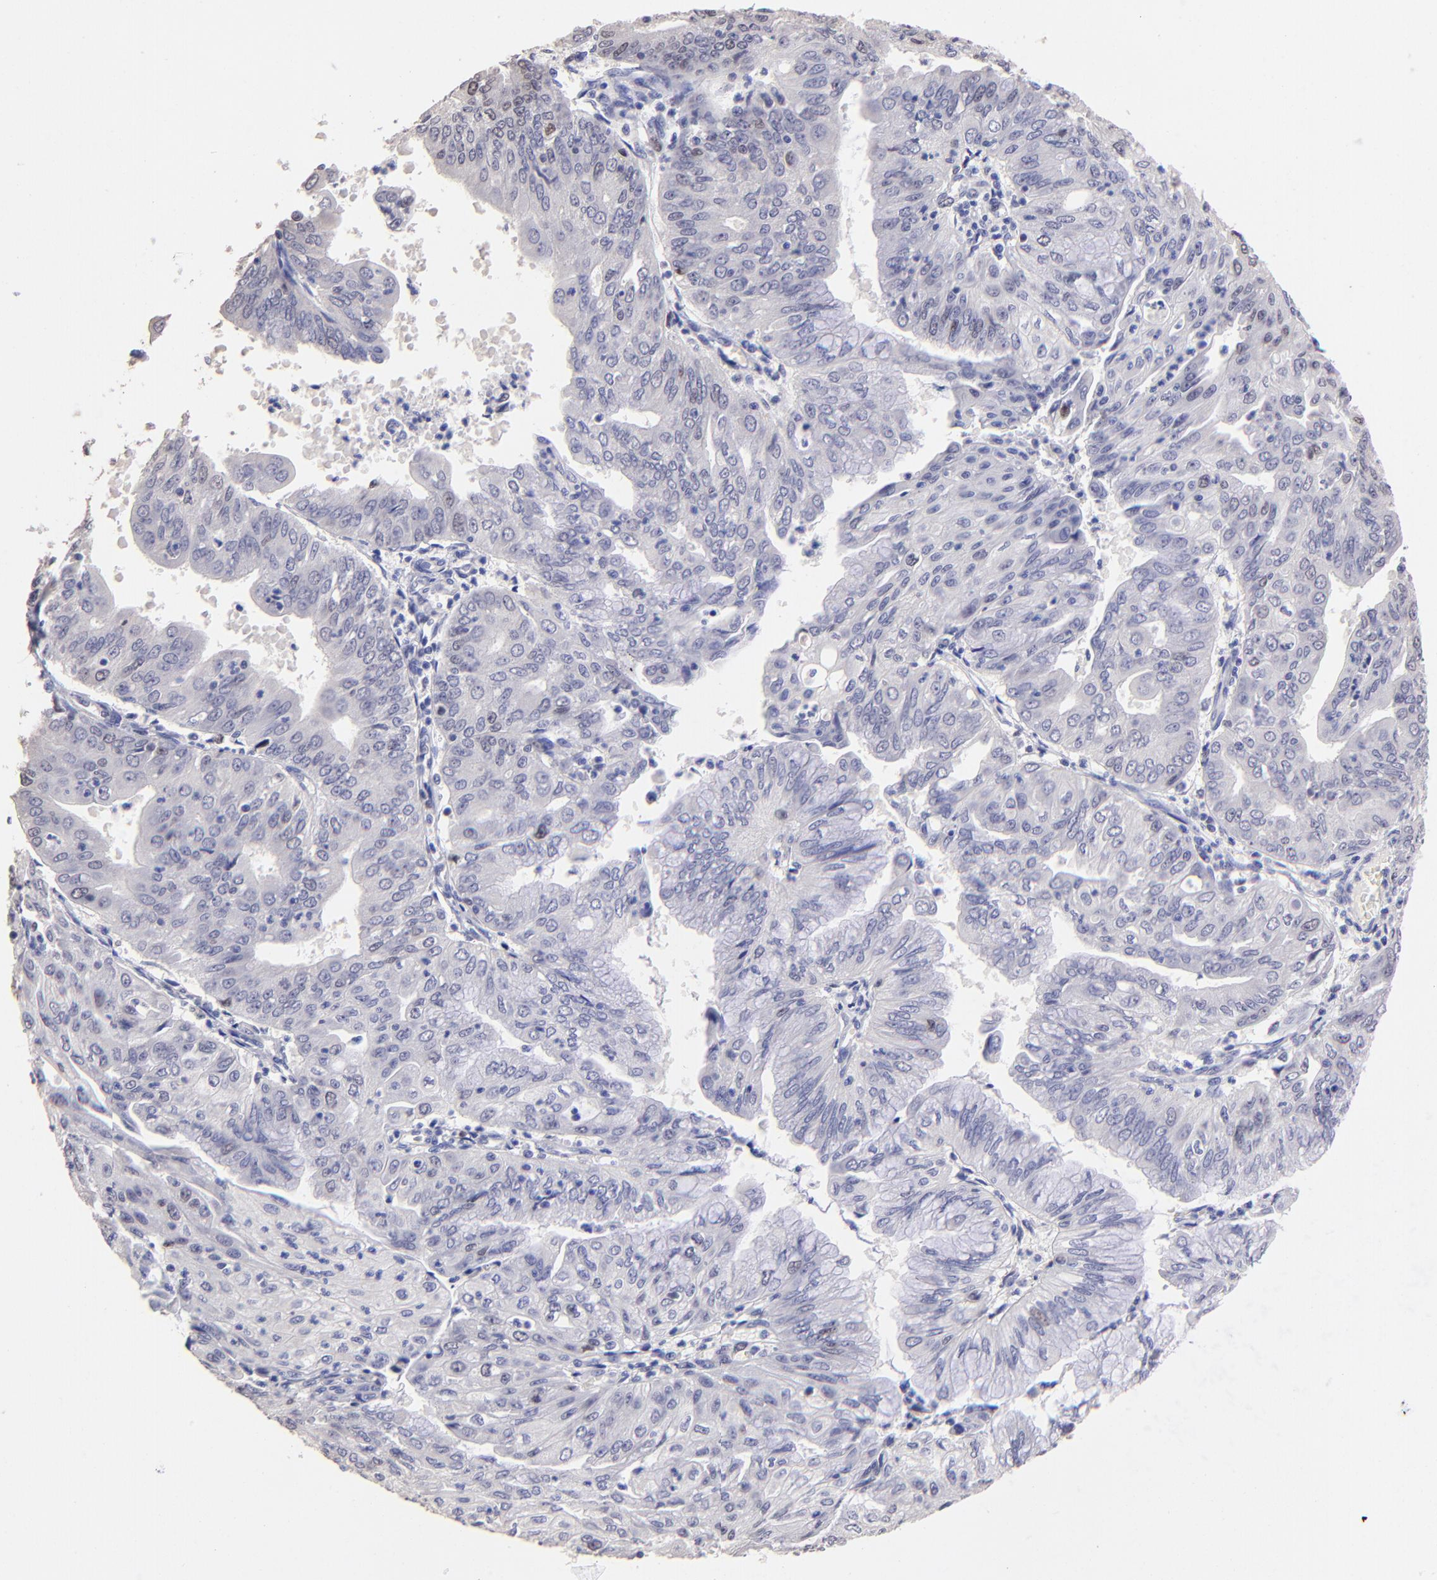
{"staining": {"intensity": "weak", "quantity": "<25%", "location": "nuclear"}, "tissue": "endometrial cancer", "cell_type": "Tumor cells", "image_type": "cancer", "snomed": [{"axis": "morphology", "description": "Adenocarcinoma, NOS"}, {"axis": "topography", "description": "Endometrium"}], "caption": "Tumor cells are negative for protein expression in human endometrial cancer (adenocarcinoma).", "gene": "DNMT1", "patient": {"sex": "female", "age": 79}}